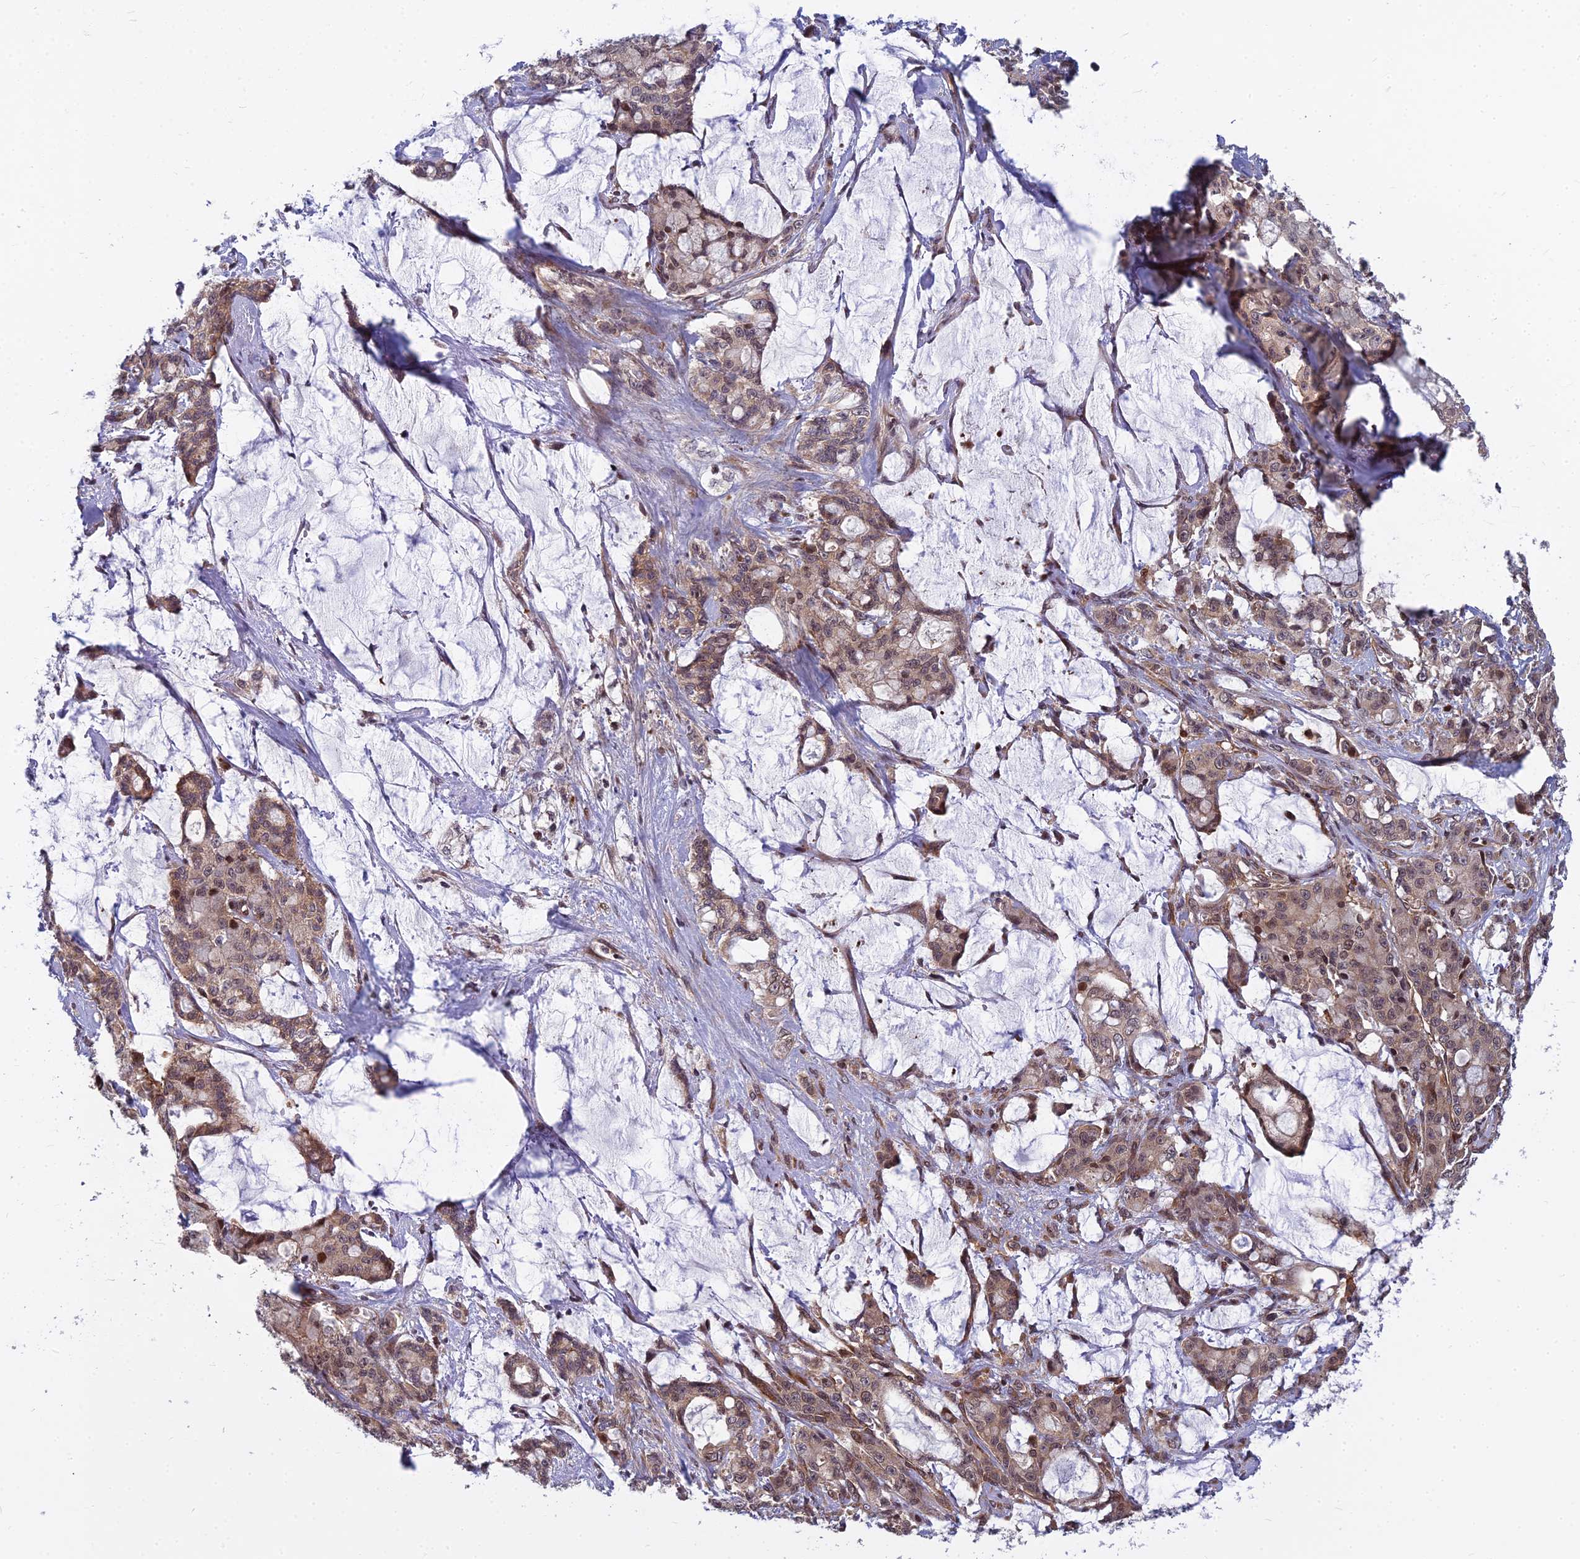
{"staining": {"intensity": "moderate", "quantity": "25%-75%", "location": "cytoplasmic/membranous,nuclear"}, "tissue": "pancreatic cancer", "cell_type": "Tumor cells", "image_type": "cancer", "snomed": [{"axis": "morphology", "description": "Adenocarcinoma, NOS"}, {"axis": "topography", "description": "Pancreas"}], "caption": "This micrograph exhibits immunohistochemistry staining of human adenocarcinoma (pancreatic), with medium moderate cytoplasmic/membranous and nuclear staining in approximately 25%-75% of tumor cells.", "gene": "COMMD2", "patient": {"sex": "female", "age": 73}}